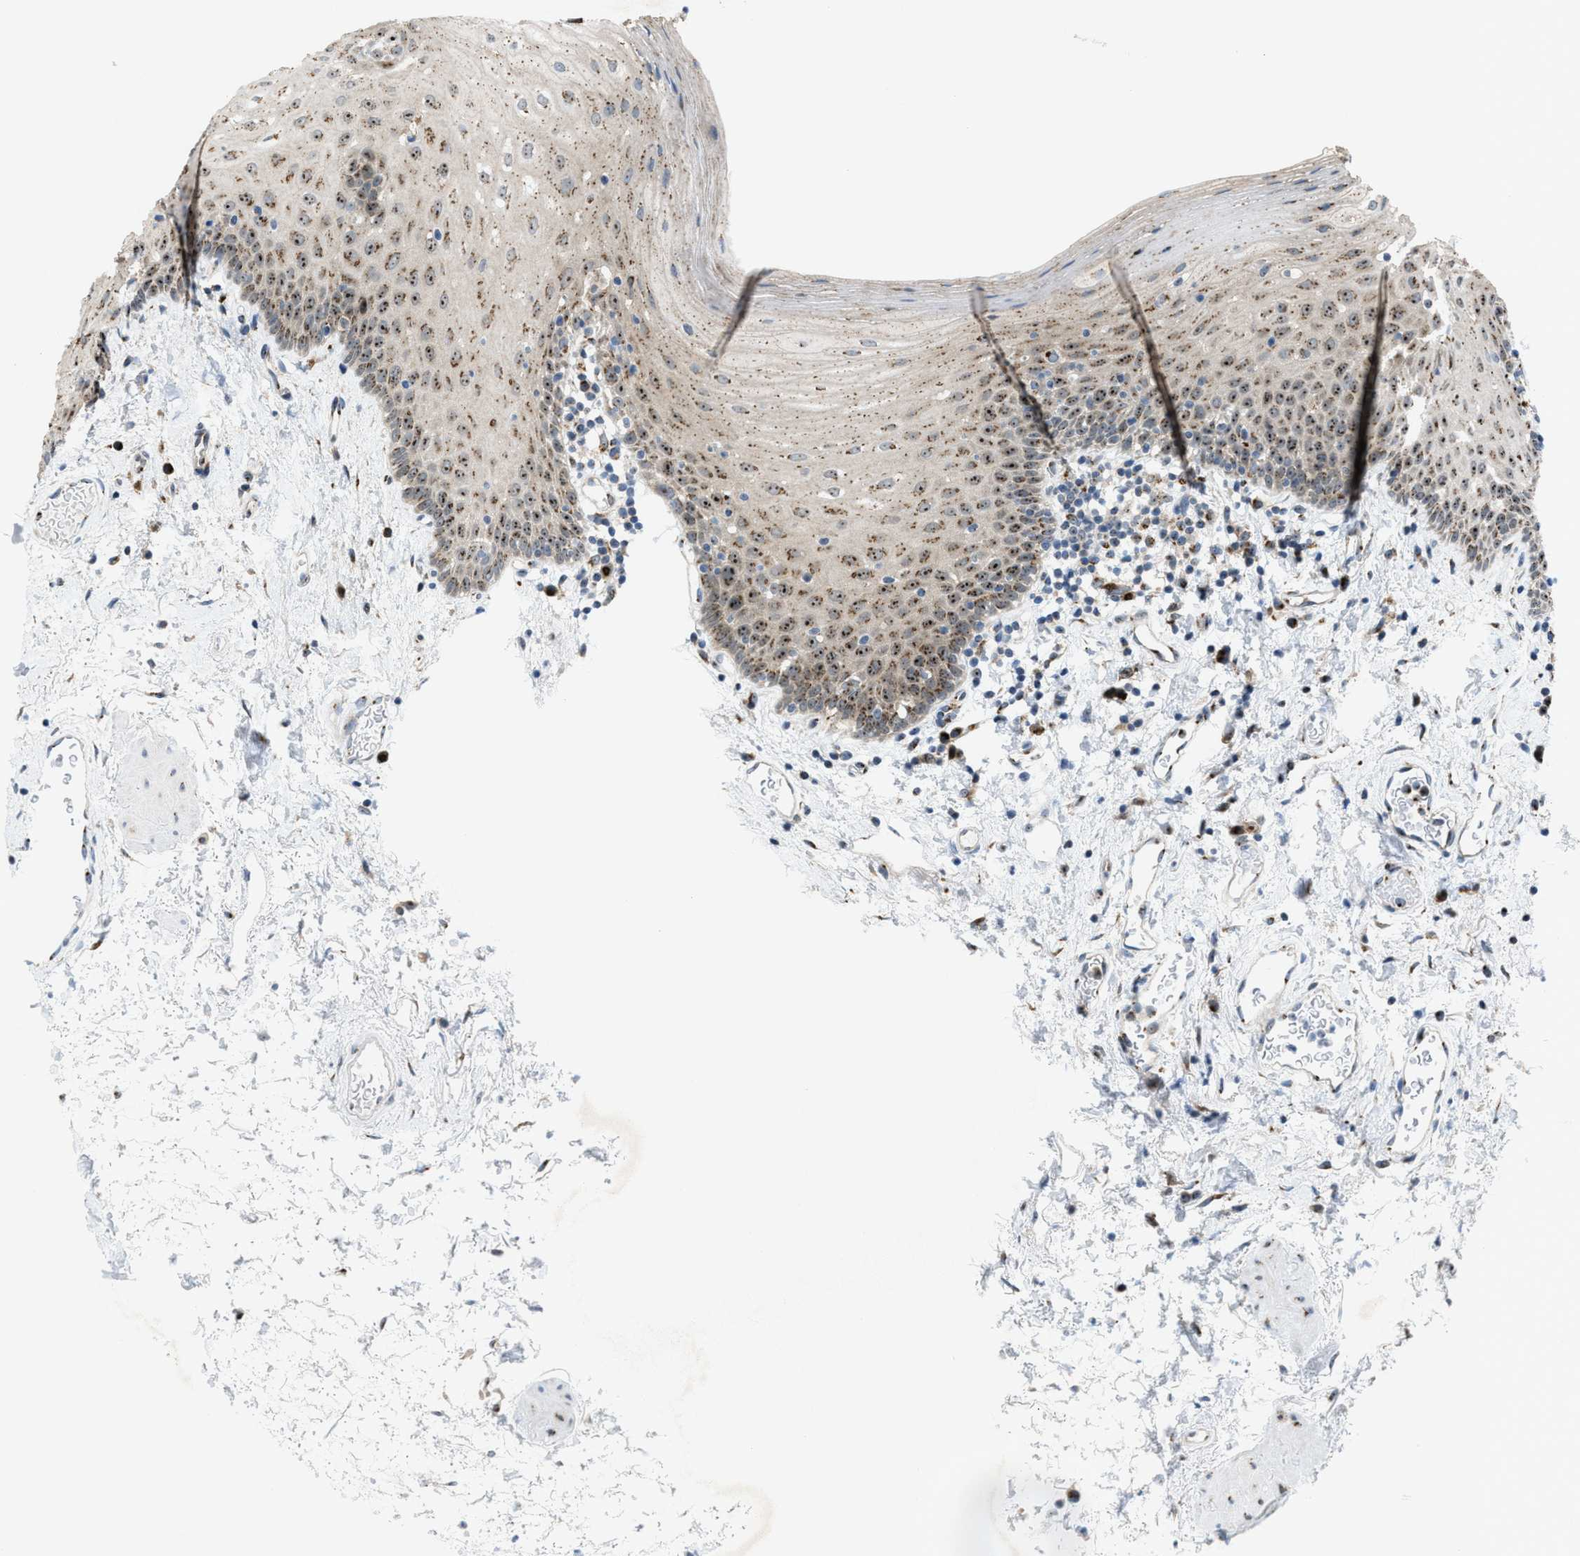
{"staining": {"intensity": "moderate", "quantity": "25%-75%", "location": "cytoplasmic/membranous,nuclear"}, "tissue": "oral mucosa", "cell_type": "Squamous epithelial cells", "image_type": "normal", "snomed": [{"axis": "morphology", "description": "Normal tissue, NOS"}, {"axis": "topography", "description": "Oral tissue"}], "caption": "Squamous epithelial cells display medium levels of moderate cytoplasmic/membranous,nuclear positivity in about 25%-75% of cells in normal human oral mucosa.", "gene": "SLC38A10", "patient": {"sex": "male", "age": 66}}